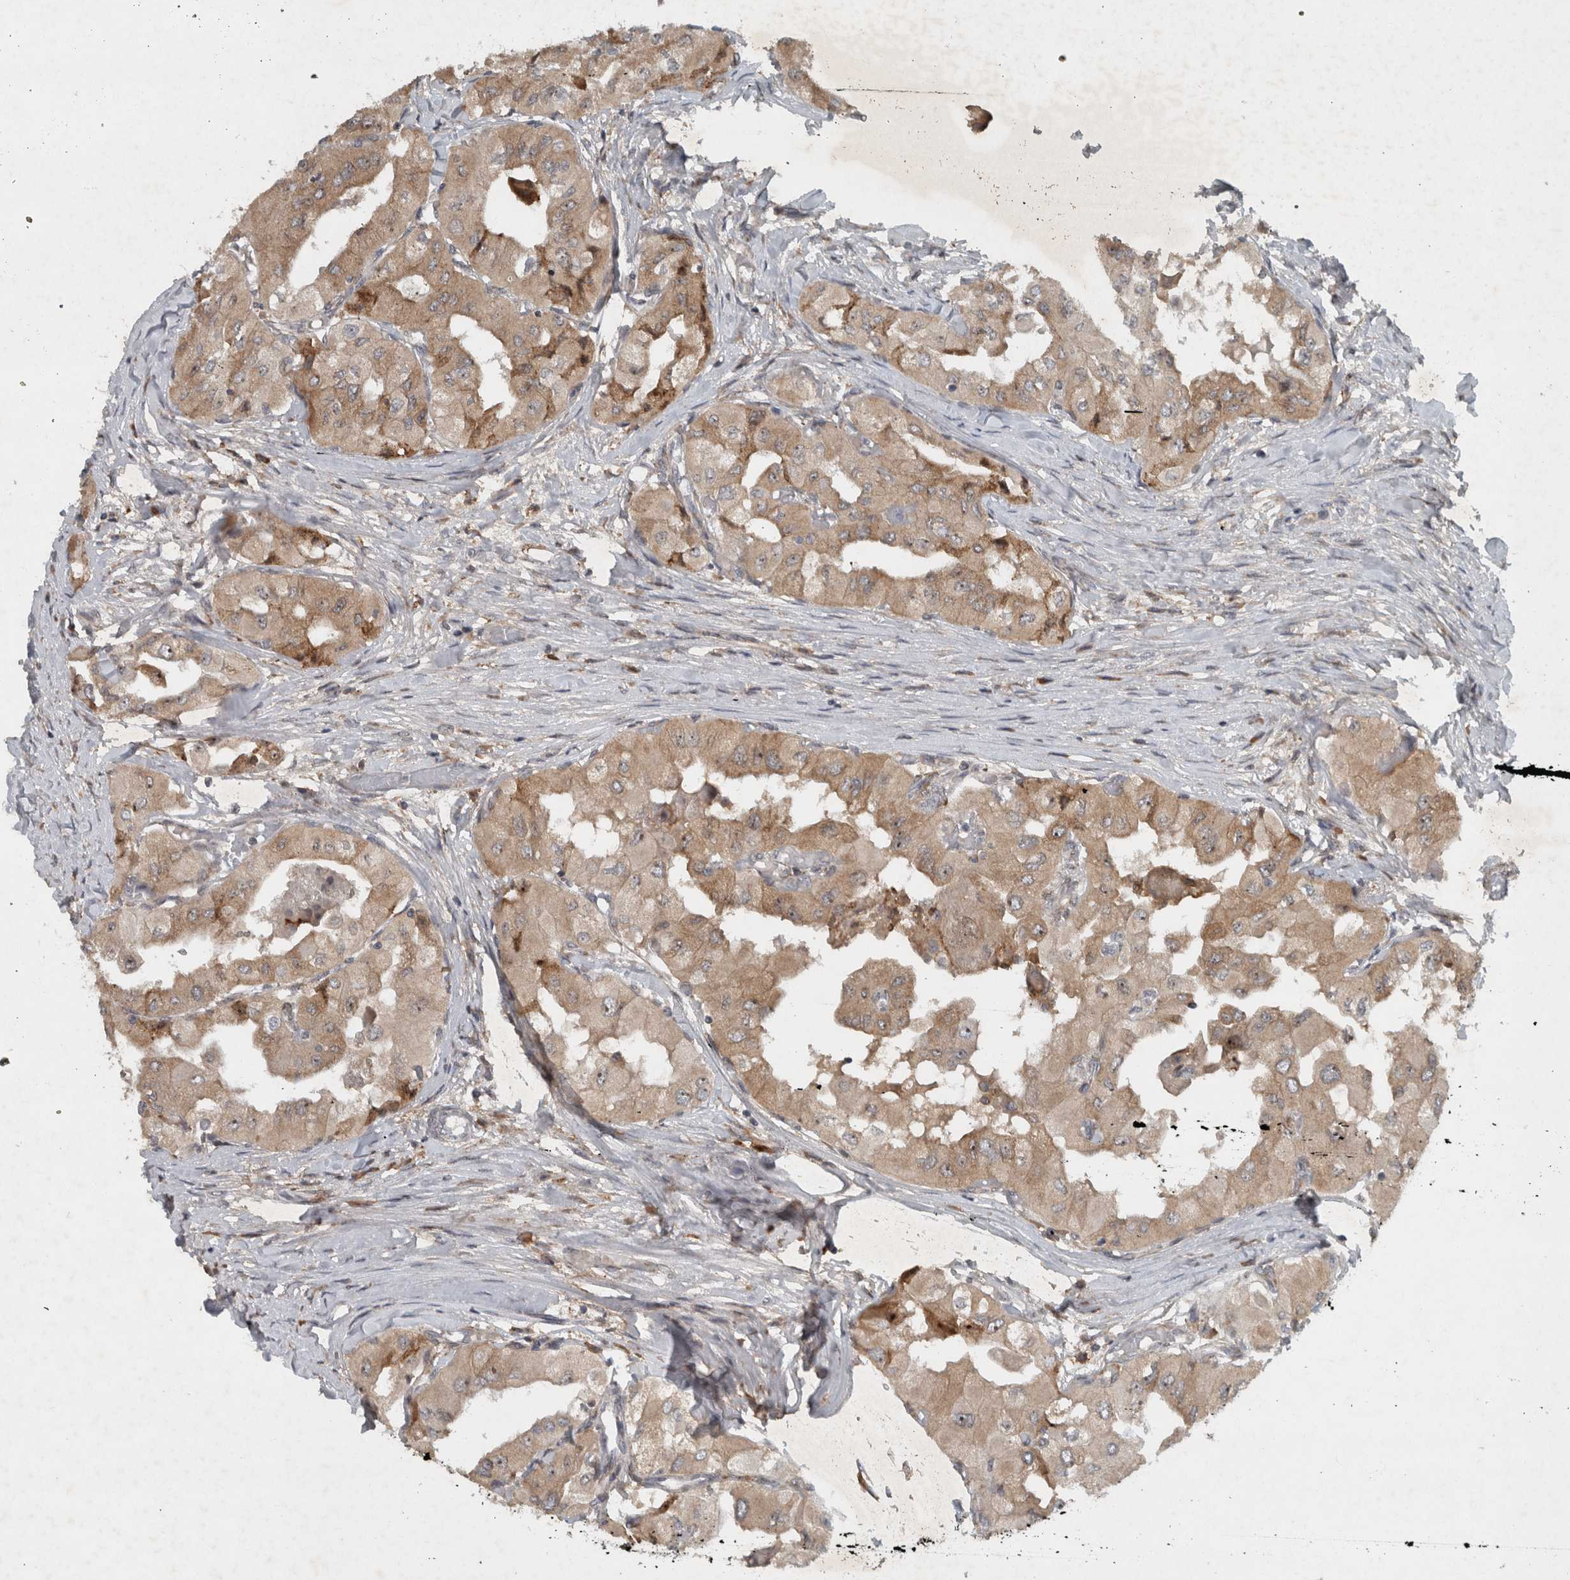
{"staining": {"intensity": "moderate", "quantity": "25%-75%", "location": "cytoplasmic/membranous,nuclear"}, "tissue": "thyroid cancer", "cell_type": "Tumor cells", "image_type": "cancer", "snomed": [{"axis": "morphology", "description": "Papillary adenocarcinoma, NOS"}, {"axis": "topography", "description": "Thyroid gland"}], "caption": "Brown immunohistochemical staining in human thyroid cancer (papillary adenocarcinoma) exhibits moderate cytoplasmic/membranous and nuclear expression in approximately 25%-75% of tumor cells. Immunohistochemistry stains the protein in brown and the nuclei are stained blue.", "gene": "GPR137B", "patient": {"sex": "female", "age": 59}}